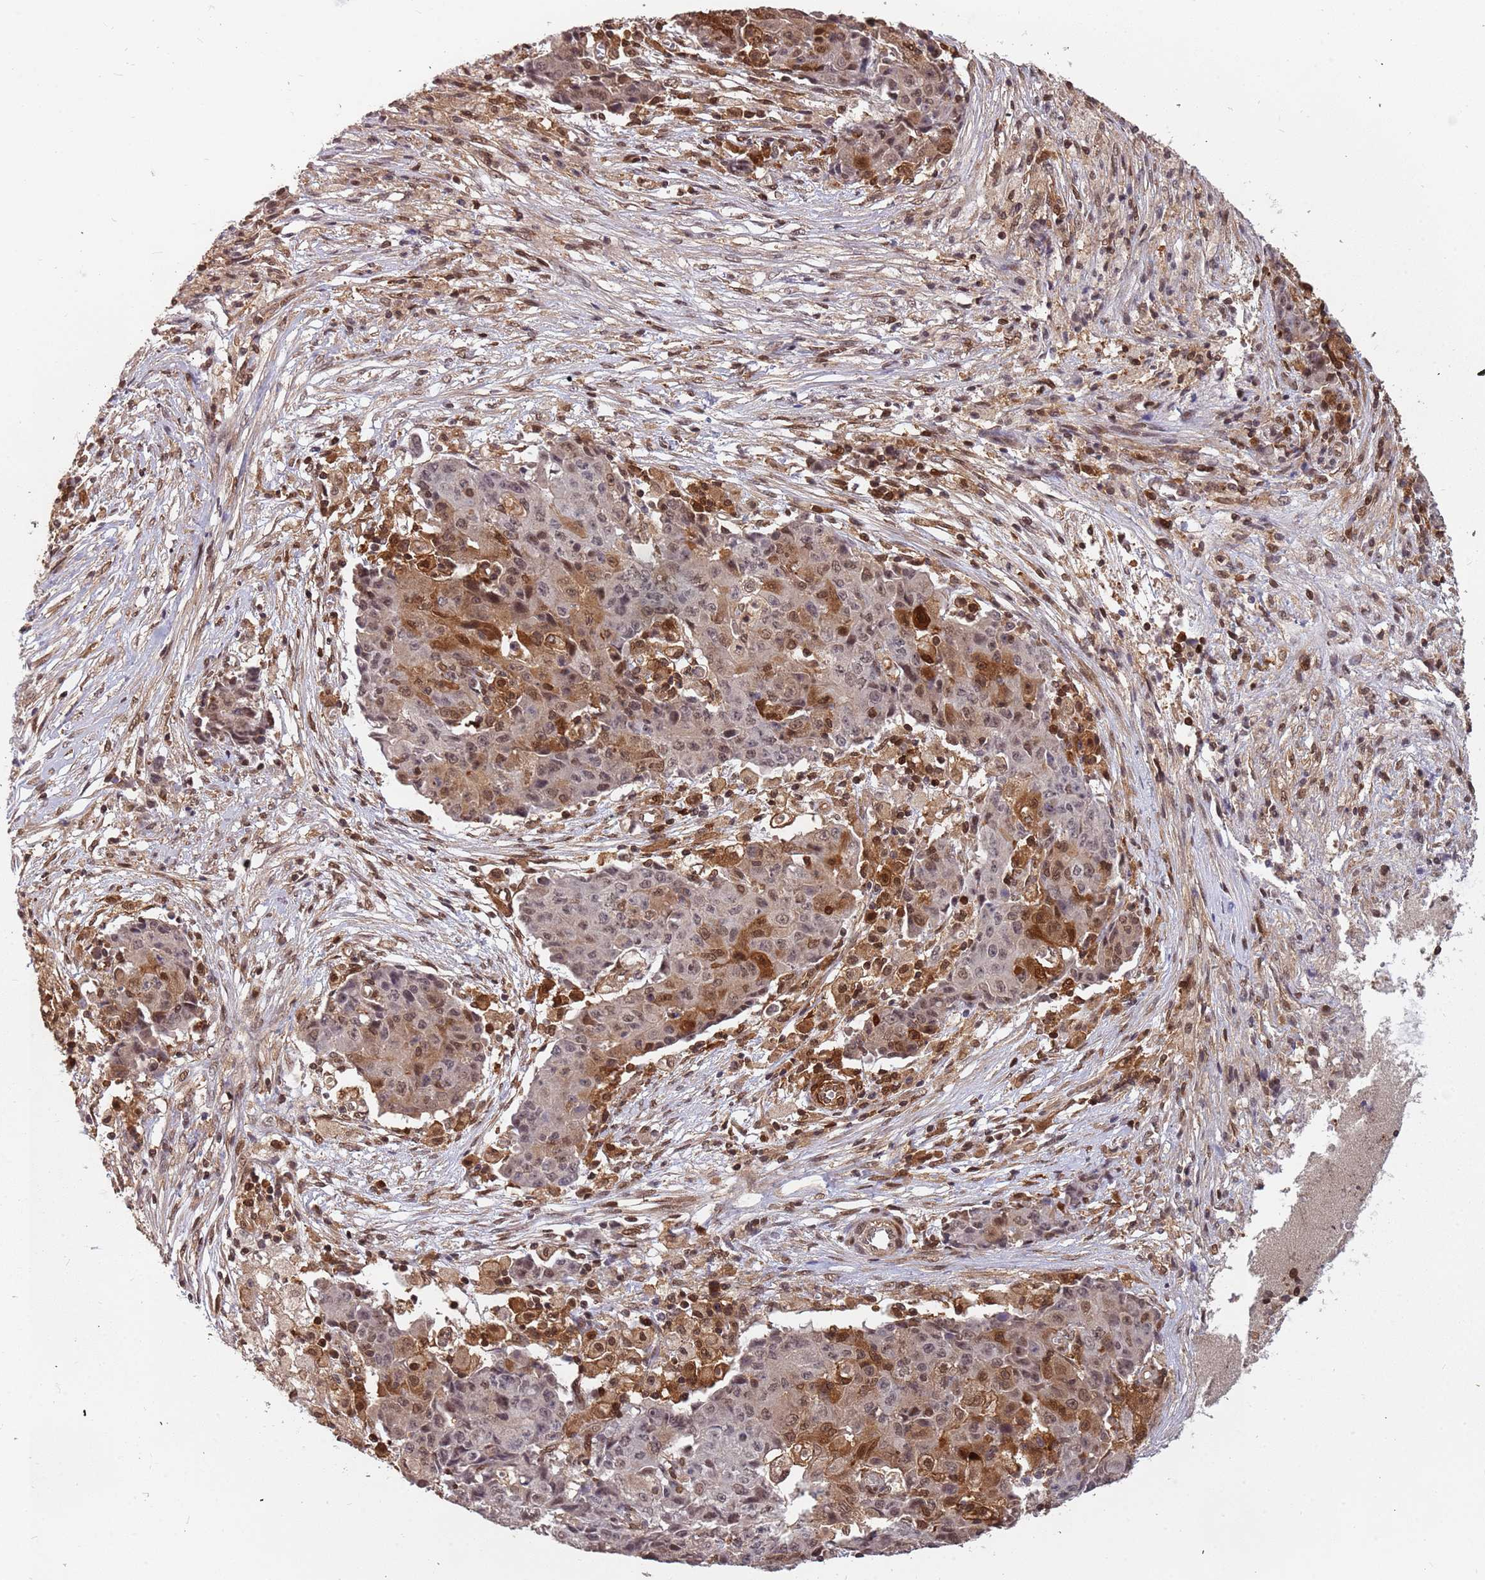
{"staining": {"intensity": "moderate", "quantity": "<25%", "location": "cytoplasmic/membranous,nuclear"}, "tissue": "ovarian cancer", "cell_type": "Tumor cells", "image_type": "cancer", "snomed": [{"axis": "morphology", "description": "Carcinoma, endometroid"}, {"axis": "topography", "description": "Ovary"}], "caption": "There is low levels of moderate cytoplasmic/membranous and nuclear expression in tumor cells of ovarian endometroid carcinoma, as demonstrated by immunohistochemical staining (brown color).", "gene": "GBP2", "patient": {"sex": "female", "age": 42}}